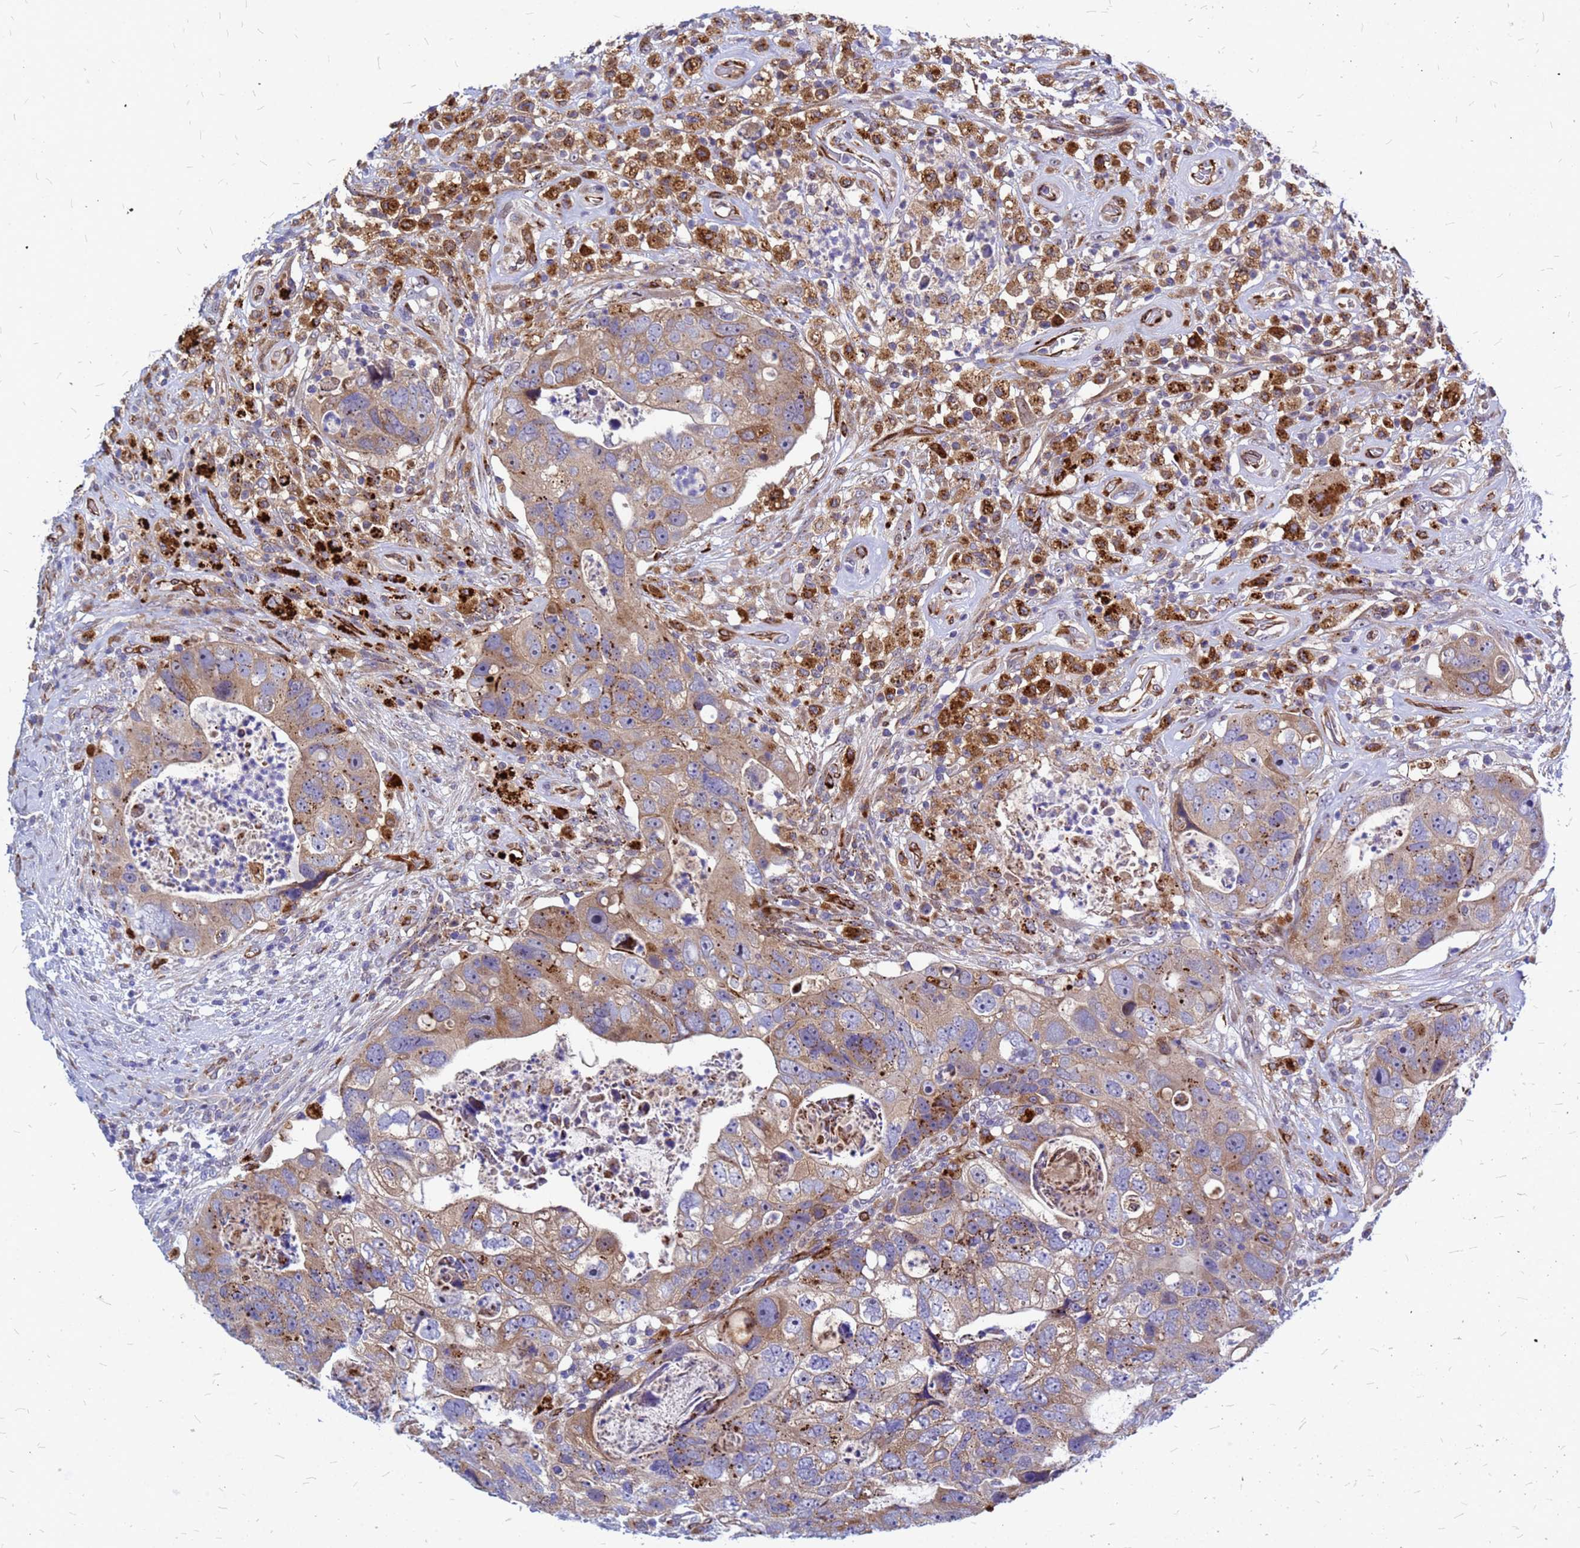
{"staining": {"intensity": "moderate", "quantity": "25%-75%", "location": "cytoplasmic/membranous"}, "tissue": "colorectal cancer", "cell_type": "Tumor cells", "image_type": "cancer", "snomed": [{"axis": "morphology", "description": "Adenocarcinoma, NOS"}, {"axis": "topography", "description": "Rectum"}], "caption": "A brown stain labels moderate cytoplasmic/membranous positivity of a protein in adenocarcinoma (colorectal) tumor cells.", "gene": "NOSTRIN", "patient": {"sex": "male", "age": 59}}